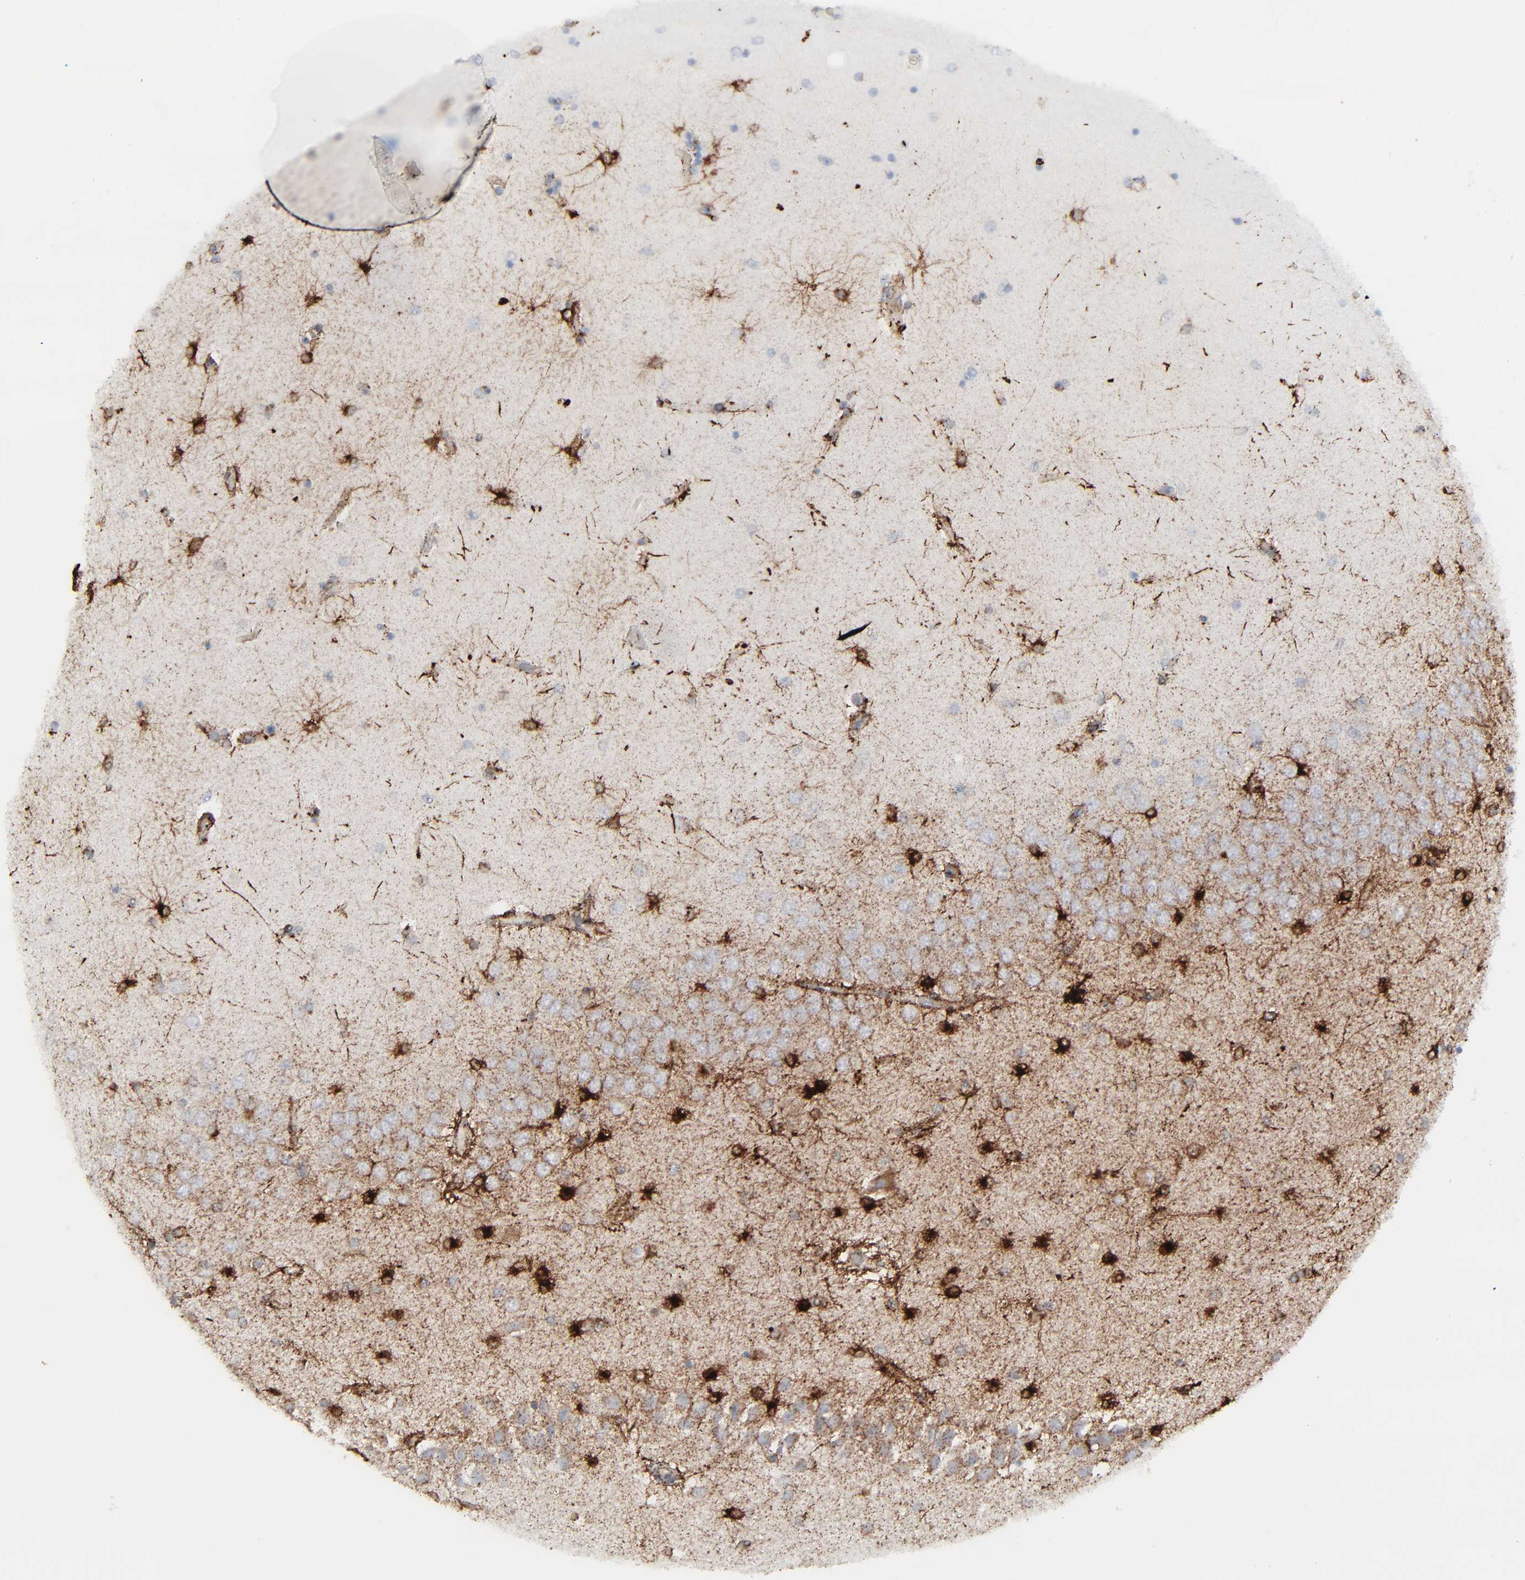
{"staining": {"intensity": "moderate", "quantity": "25%-75%", "location": "cytoplasmic/membranous"}, "tissue": "hippocampus", "cell_type": "Glial cells", "image_type": "normal", "snomed": [{"axis": "morphology", "description": "Normal tissue, NOS"}, {"axis": "topography", "description": "Hippocampus"}], "caption": "Hippocampus was stained to show a protein in brown. There is medium levels of moderate cytoplasmic/membranous positivity in approximately 25%-75% of glial cells. (brown staining indicates protein expression, while blue staining denotes nuclei).", "gene": "SPARC", "patient": {"sex": "female", "age": 54}}